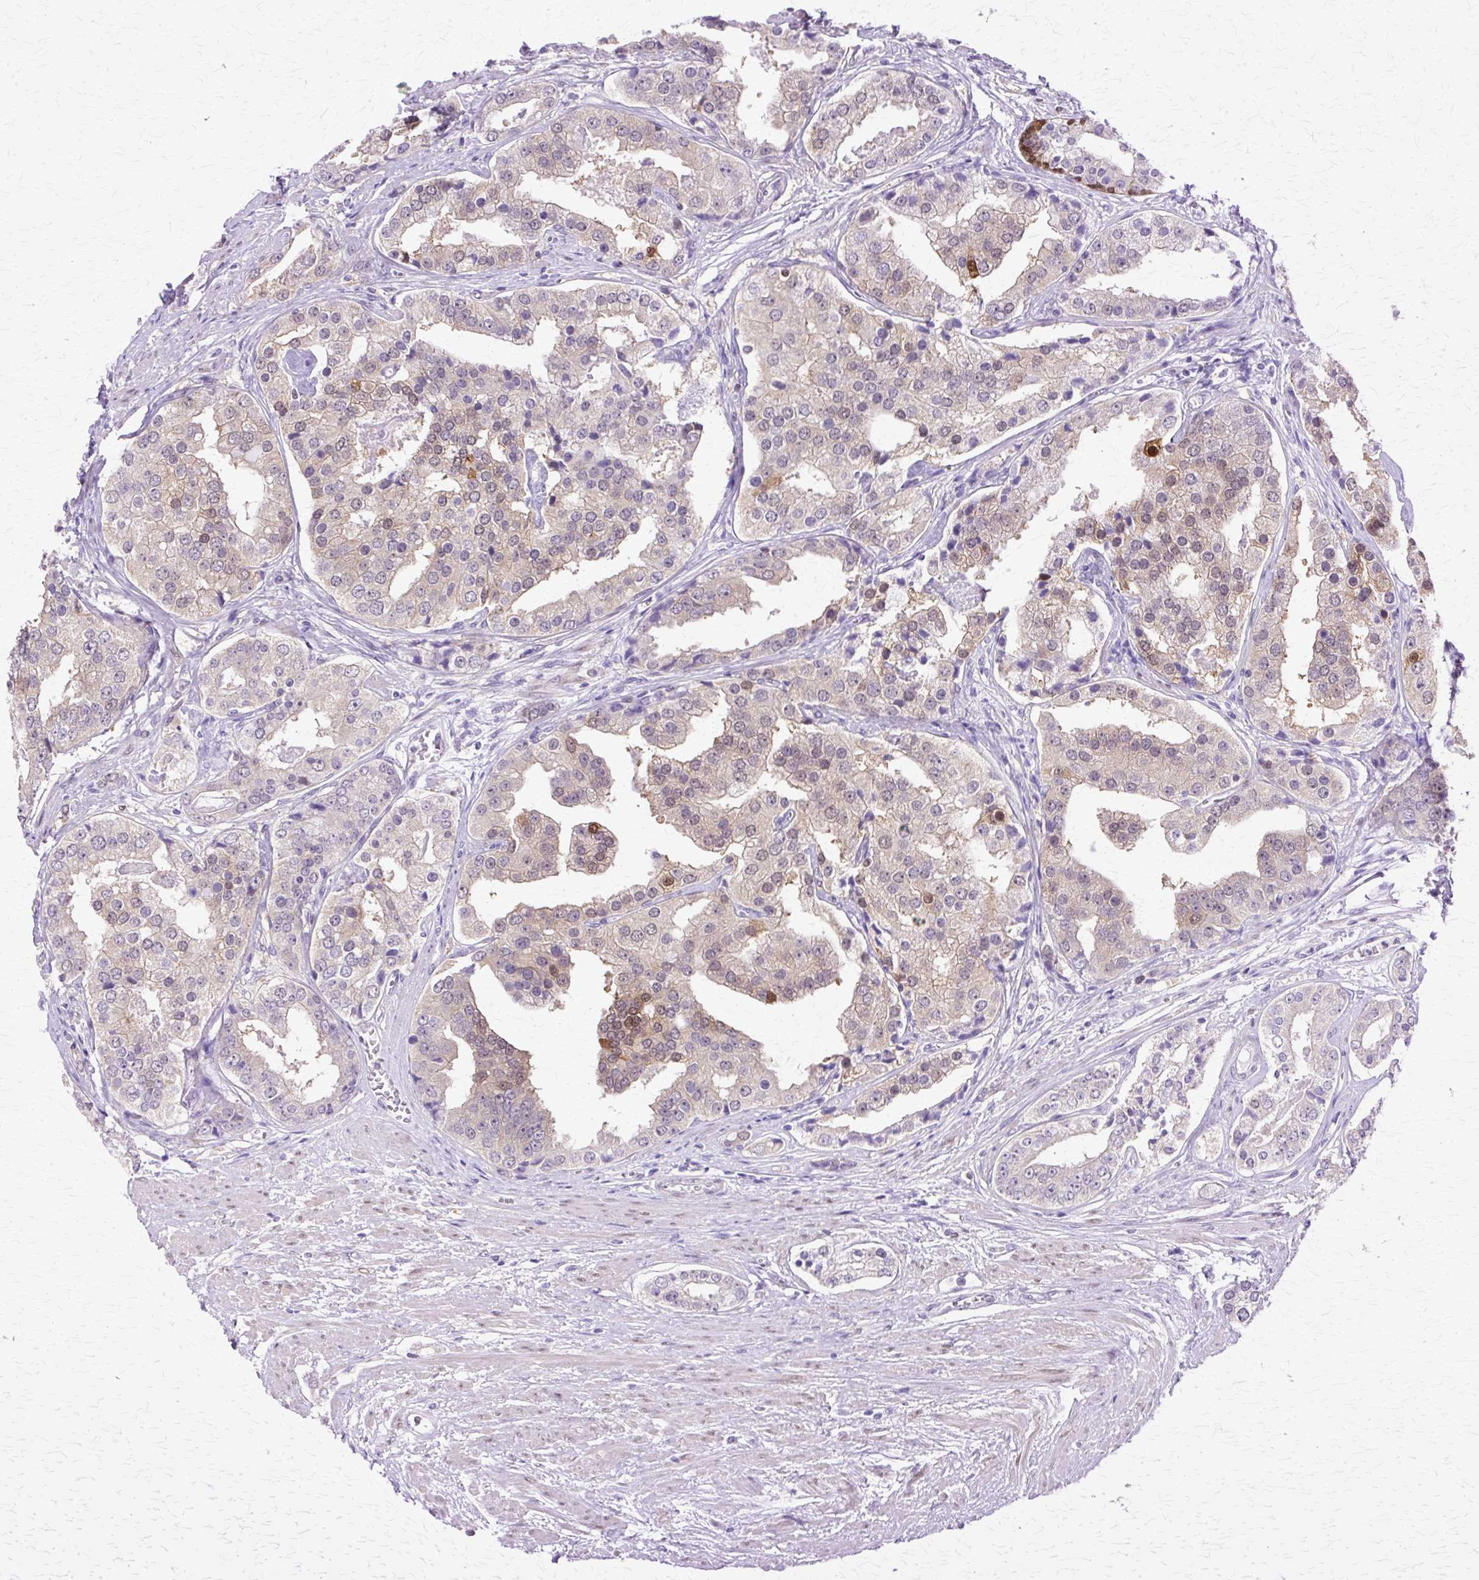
{"staining": {"intensity": "moderate", "quantity": "<25%", "location": "nuclear"}, "tissue": "prostate cancer", "cell_type": "Tumor cells", "image_type": "cancer", "snomed": [{"axis": "morphology", "description": "Adenocarcinoma, High grade"}, {"axis": "topography", "description": "Prostate"}], "caption": "A low amount of moderate nuclear staining is identified in approximately <25% of tumor cells in adenocarcinoma (high-grade) (prostate) tissue.", "gene": "HSPA8", "patient": {"sex": "male", "age": 71}}